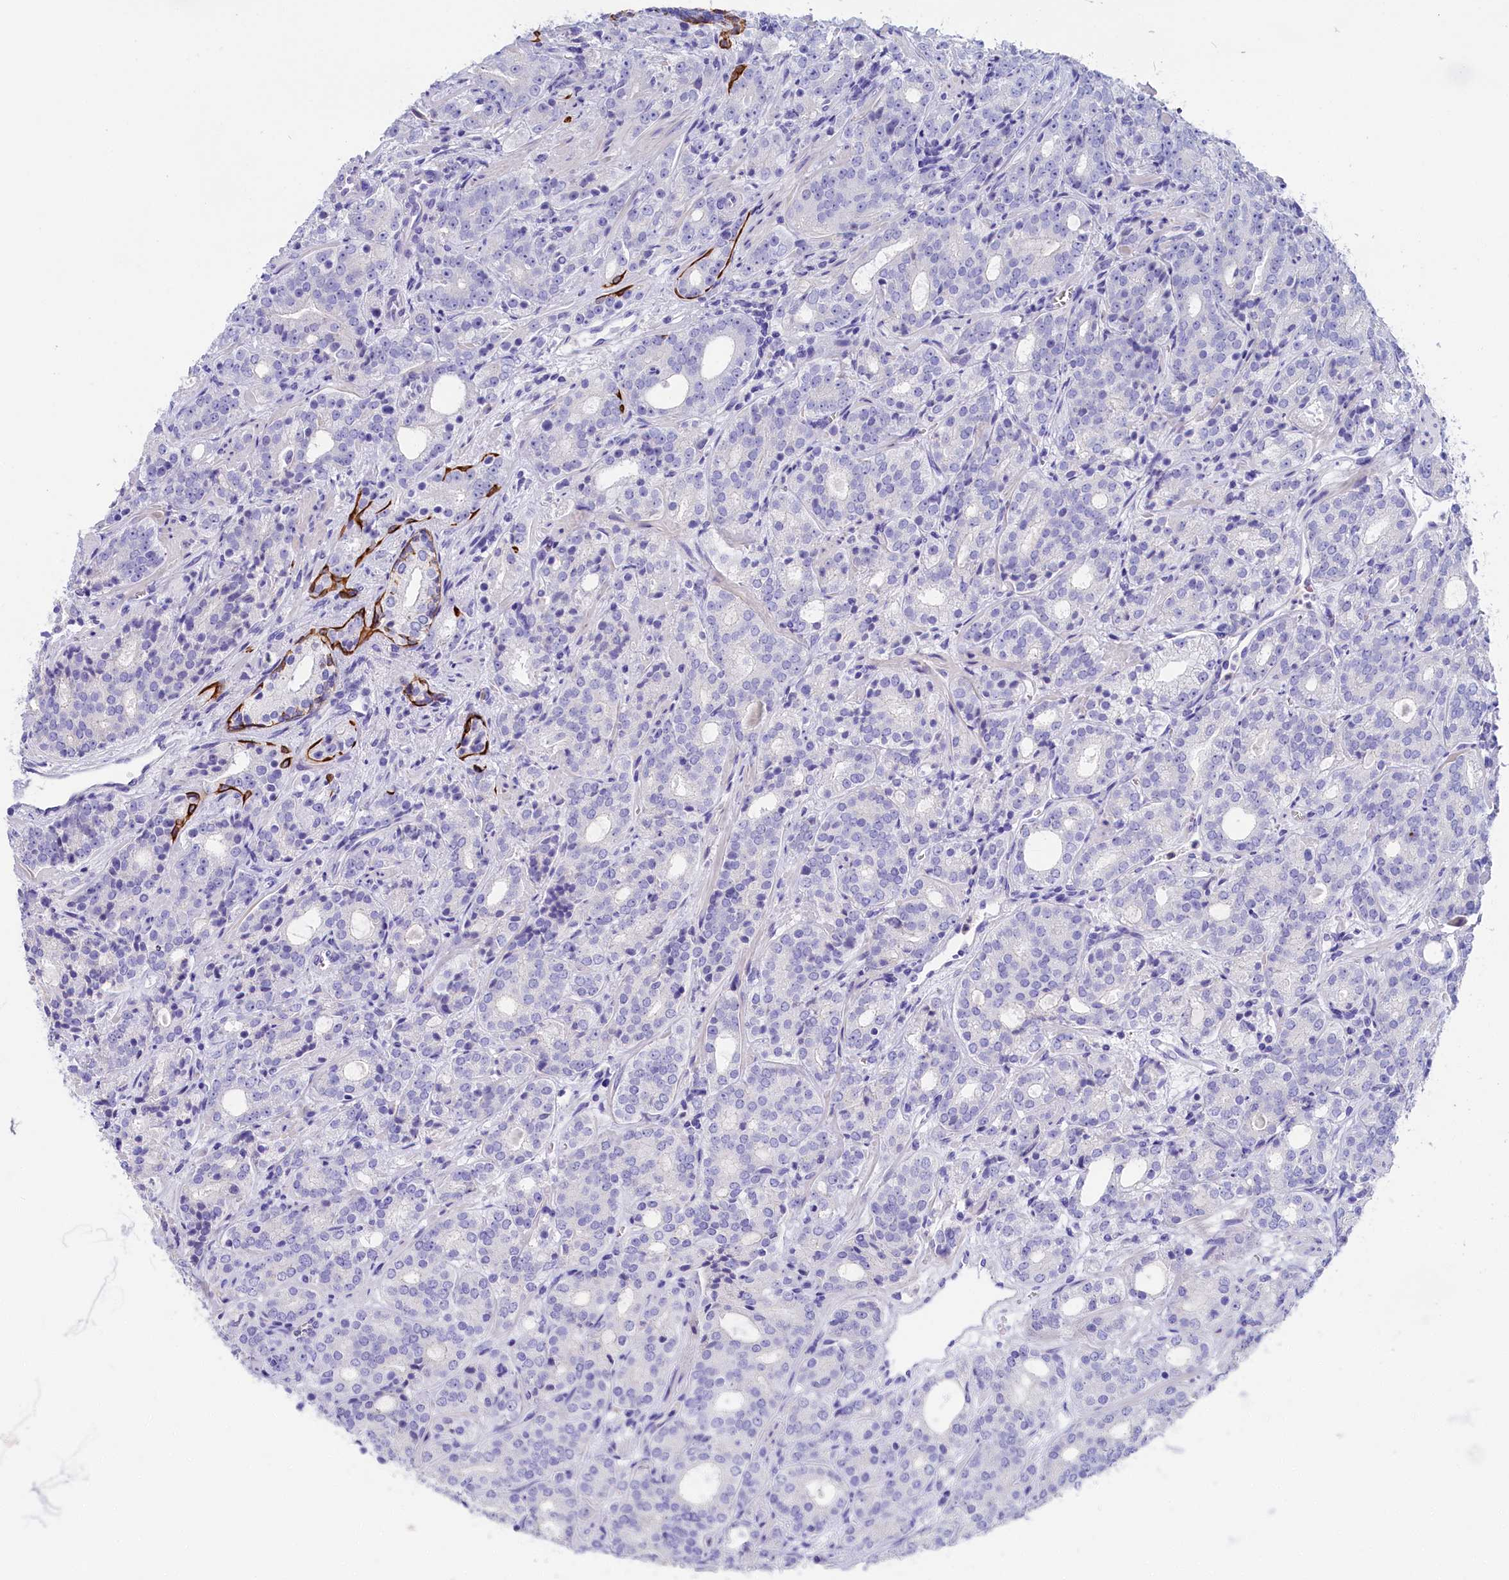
{"staining": {"intensity": "negative", "quantity": "none", "location": "none"}, "tissue": "prostate cancer", "cell_type": "Tumor cells", "image_type": "cancer", "snomed": [{"axis": "morphology", "description": "Adenocarcinoma, High grade"}, {"axis": "topography", "description": "Prostate"}], "caption": "The photomicrograph displays no significant expression in tumor cells of adenocarcinoma (high-grade) (prostate).", "gene": "SULT2A1", "patient": {"sex": "male", "age": 64}}